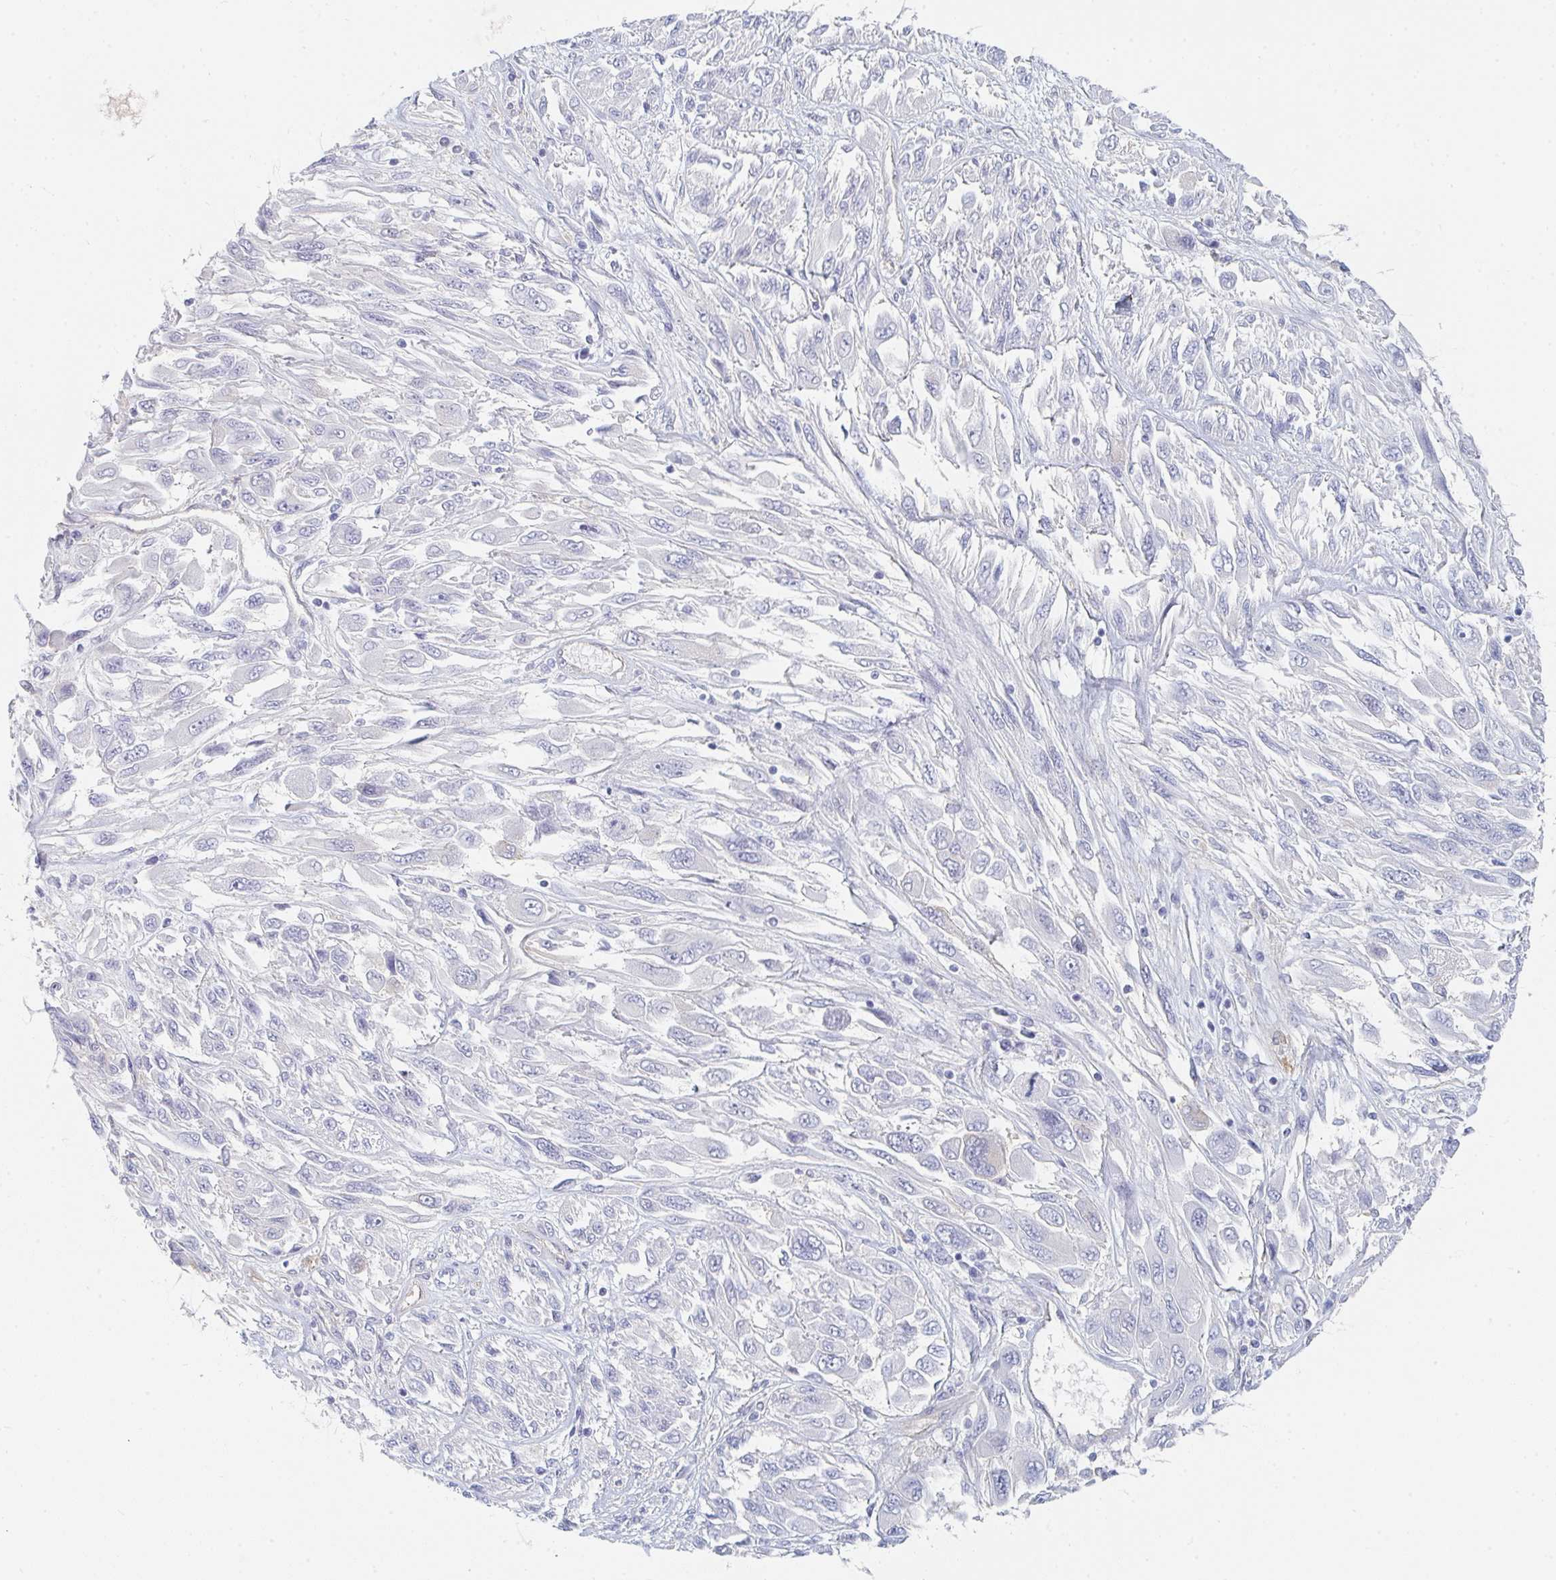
{"staining": {"intensity": "negative", "quantity": "none", "location": "none"}, "tissue": "melanoma", "cell_type": "Tumor cells", "image_type": "cancer", "snomed": [{"axis": "morphology", "description": "Malignant melanoma, NOS"}, {"axis": "topography", "description": "Skin"}], "caption": "Immunohistochemistry (IHC) micrograph of malignant melanoma stained for a protein (brown), which reveals no expression in tumor cells. (Brightfield microscopy of DAB IHC at high magnification).", "gene": "DAB2", "patient": {"sex": "female", "age": 91}}